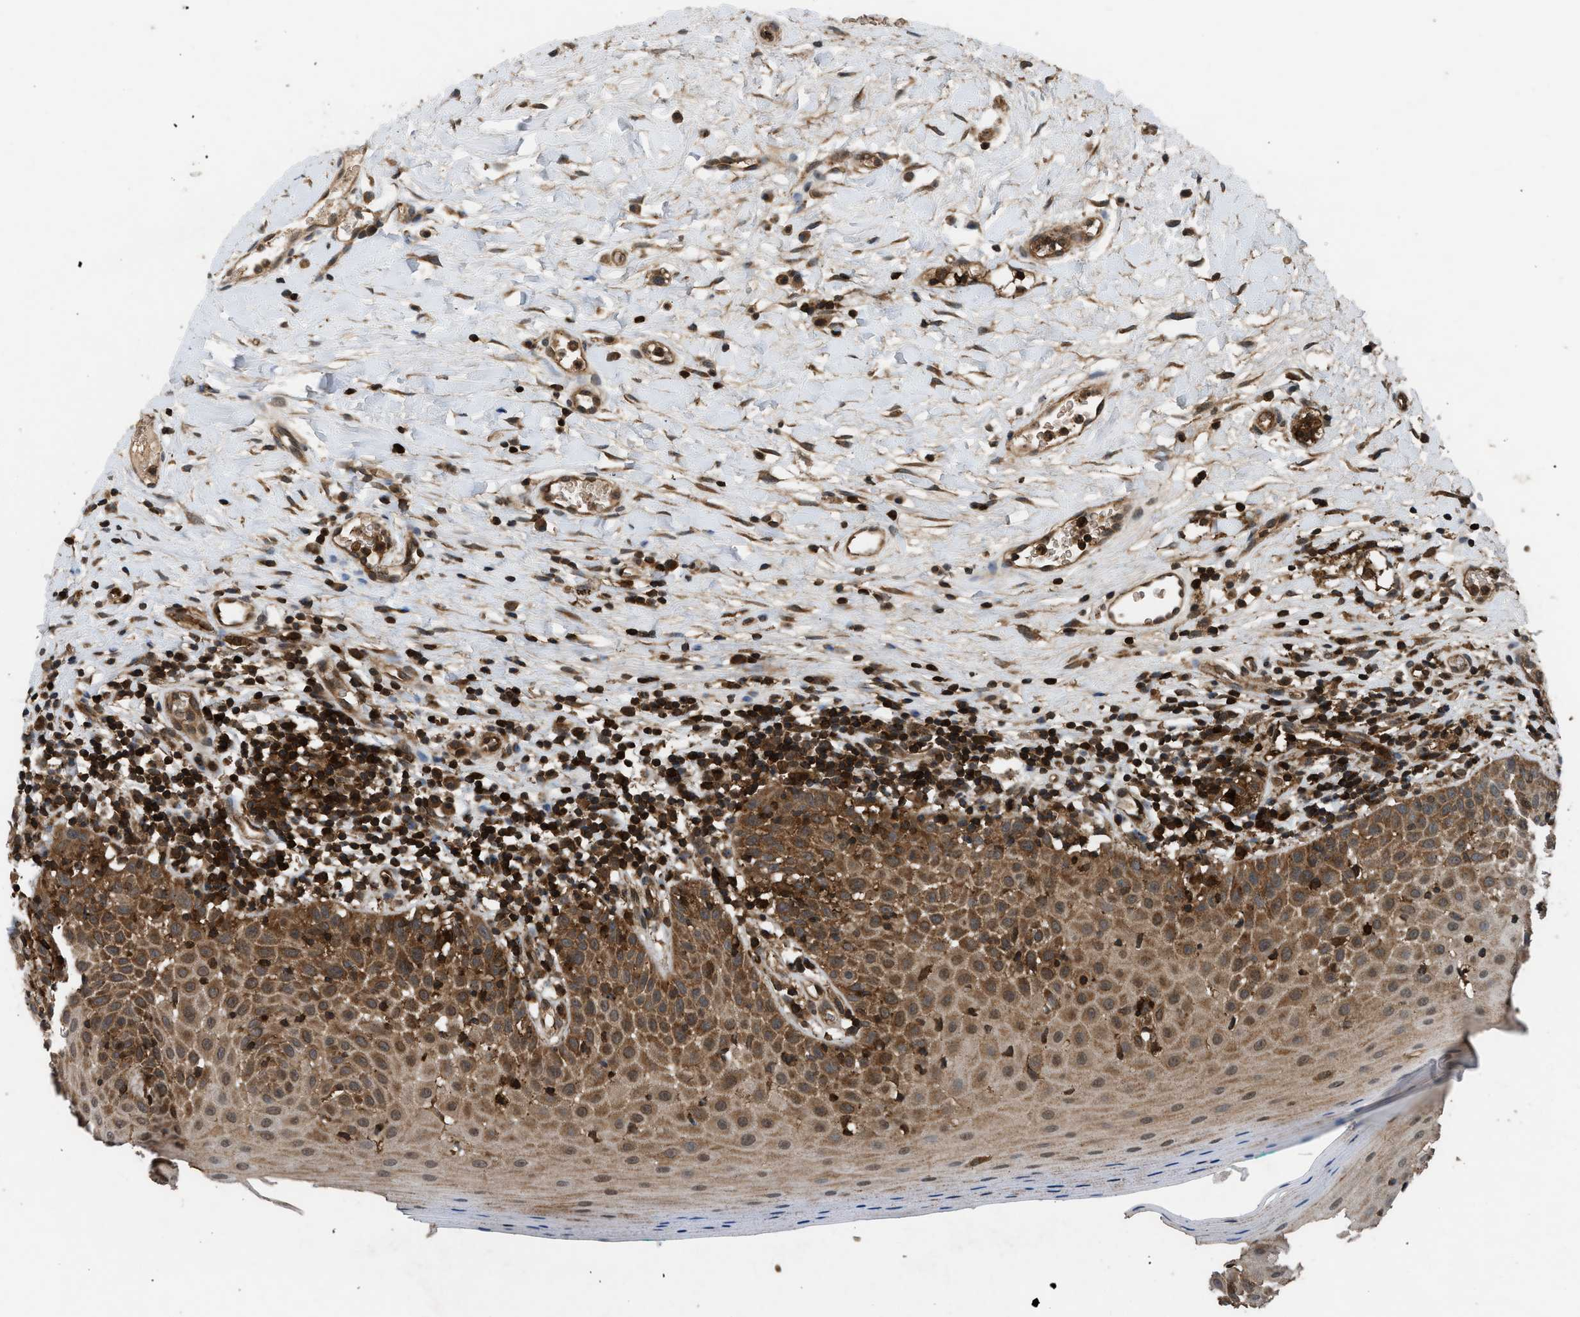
{"staining": {"intensity": "strong", "quantity": "25%-75%", "location": "cytoplasmic/membranous"}, "tissue": "oral mucosa", "cell_type": "Squamous epithelial cells", "image_type": "normal", "snomed": [{"axis": "morphology", "description": "Normal tissue, NOS"}, {"axis": "topography", "description": "Skeletal muscle"}, {"axis": "topography", "description": "Oral tissue"}], "caption": "Brown immunohistochemical staining in unremarkable oral mucosa shows strong cytoplasmic/membranous positivity in approximately 25%-75% of squamous epithelial cells.", "gene": "OXSR1", "patient": {"sex": "male", "age": 58}}